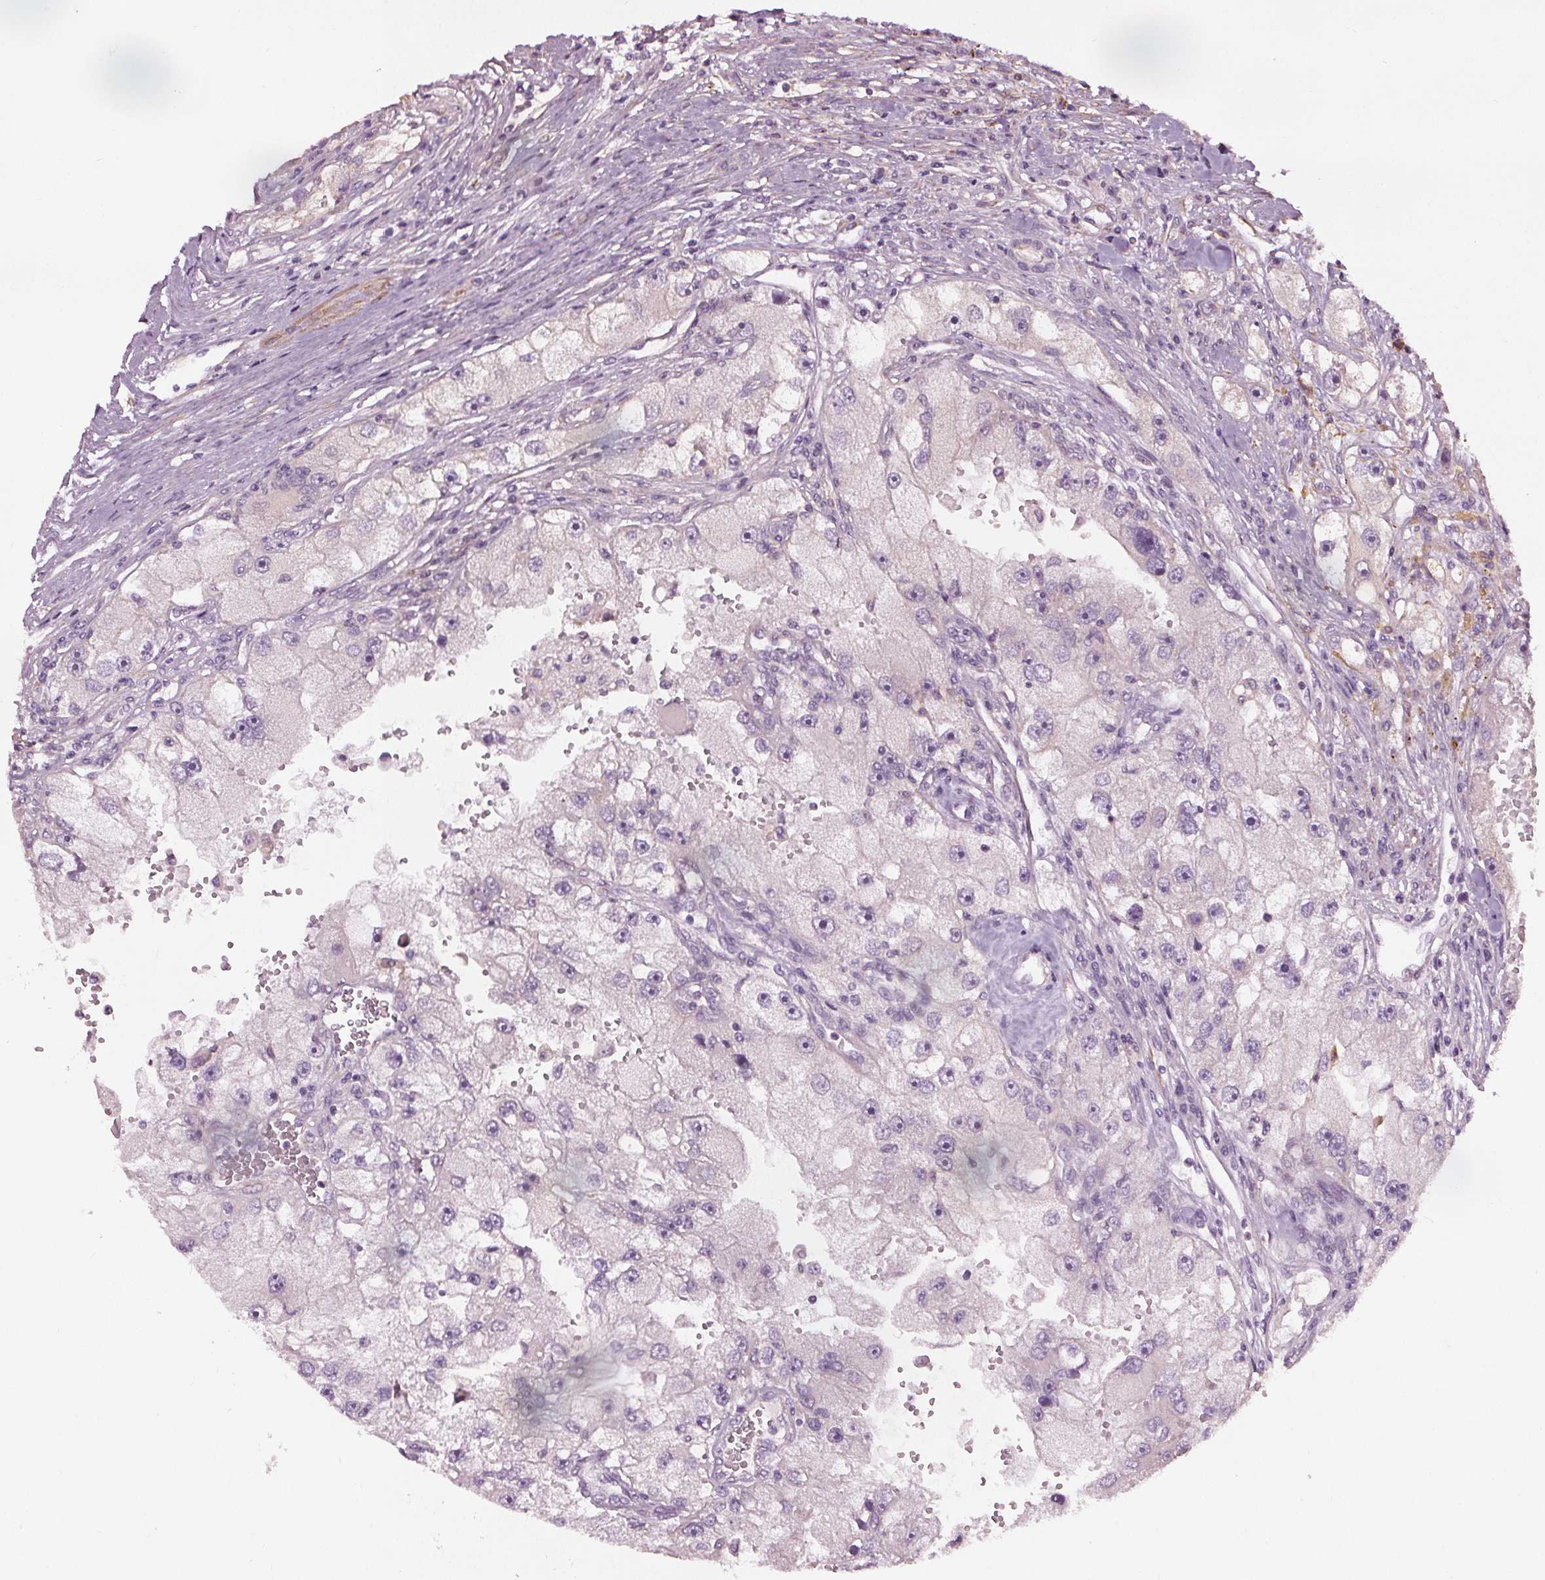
{"staining": {"intensity": "negative", "quantity": "none", "location": "none"}, "tissue": "renal cancer", "cell_type": "Tumor cells", "image_type": "cancer", "snomed": [{"axis": "morphology", "description": "Adenocarcinoma, NOS"}, {"axis": "topography", "description": "Kidney"}], "caption": "The IHC image has no significant positivity in tumor cells of renal cancer (adenocarcinoma) tissue. (DAB immunohistochemistry visualized using brightfield microscopy, high magnification).", "gene": "RASA1", "patient": {"sex": "male", "age": 63}}